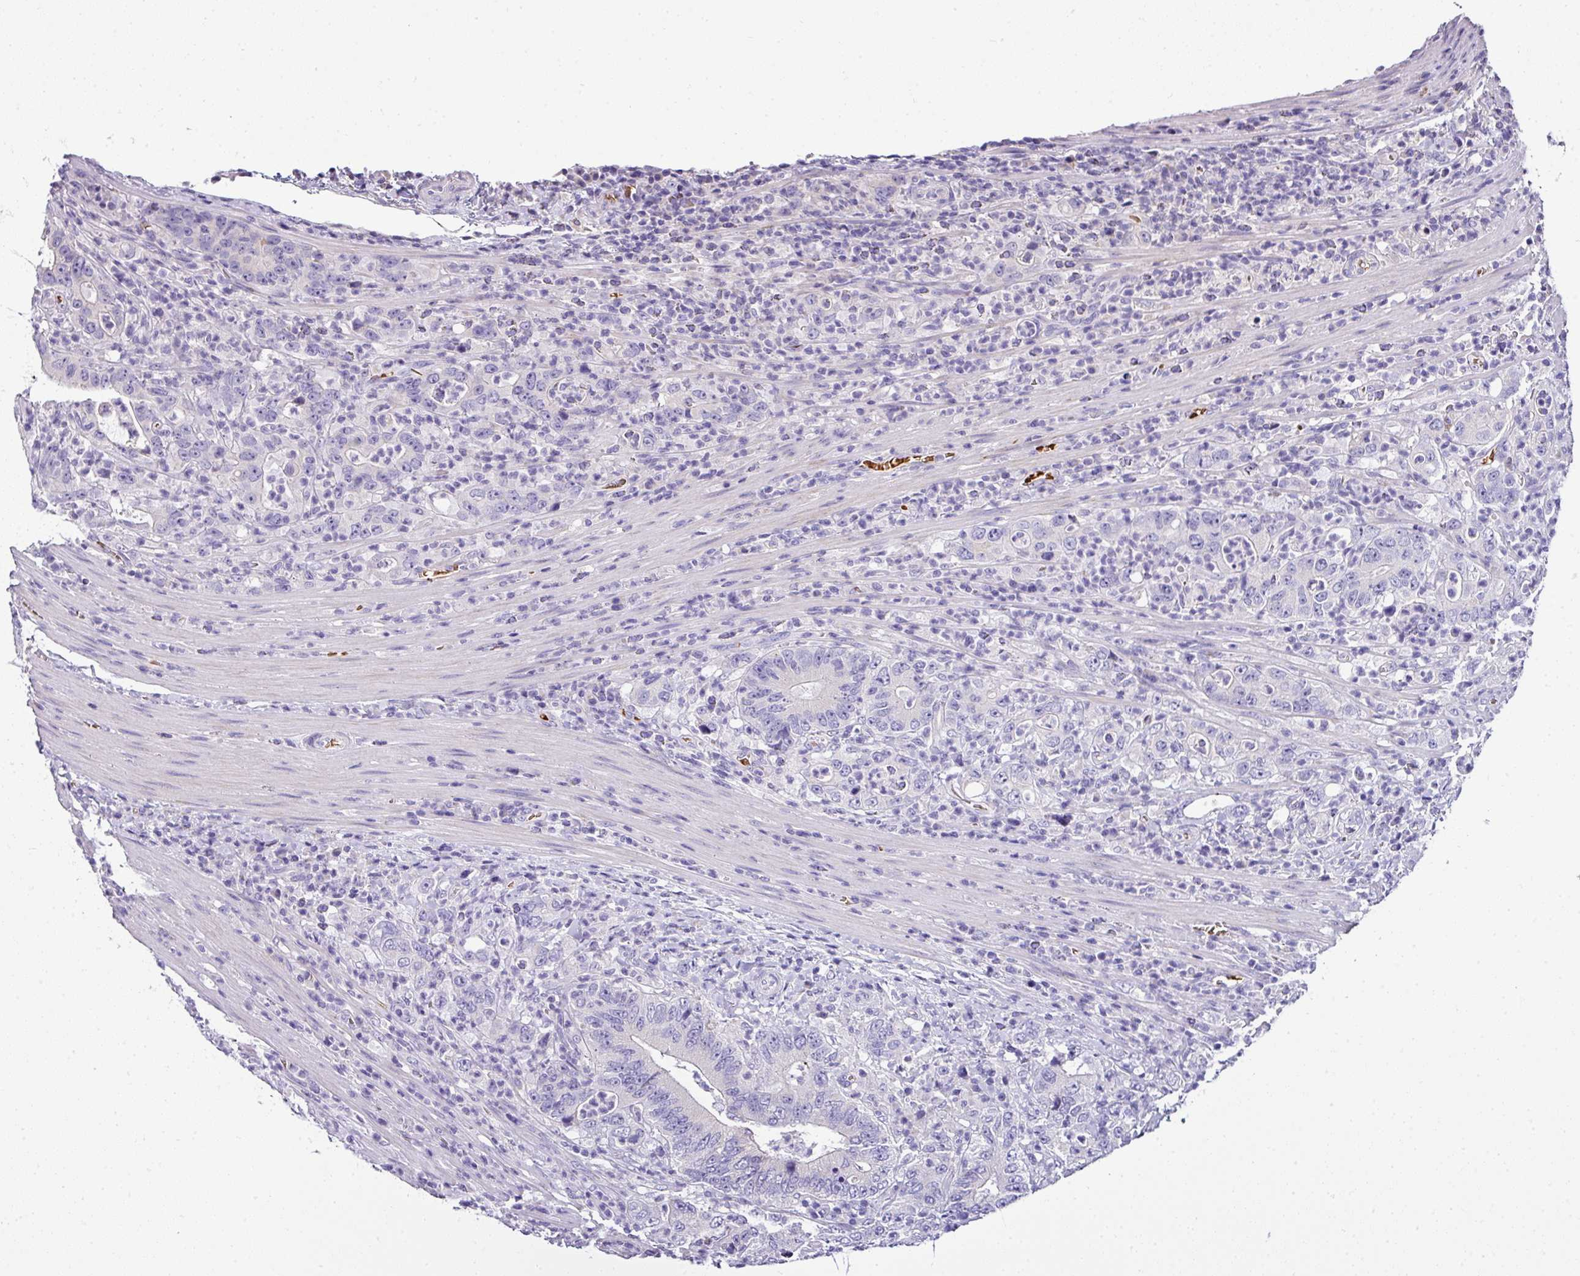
{"staining": {"intensity": "negative", "quantity": "none", "location": "none"}, "tissue": "colorectal cancer", "cell_type": "Tumor cells", "image_type": "cancer", "snomed": [{"axis": "morphology", "description": "Adenocarcinoma, NOS"}, {"axis": "topography", "description": "Colon"}], "caption": "This image is of colorectal cancer (adenocarcinoma) stained with immunohistochemistry (IHC) to label a protein in brown with the nuclei are counter-stained blue. There is no expression in tumor cells.", "gene": "NAPSA", "patient": {"sex": "female", "age": 75}}